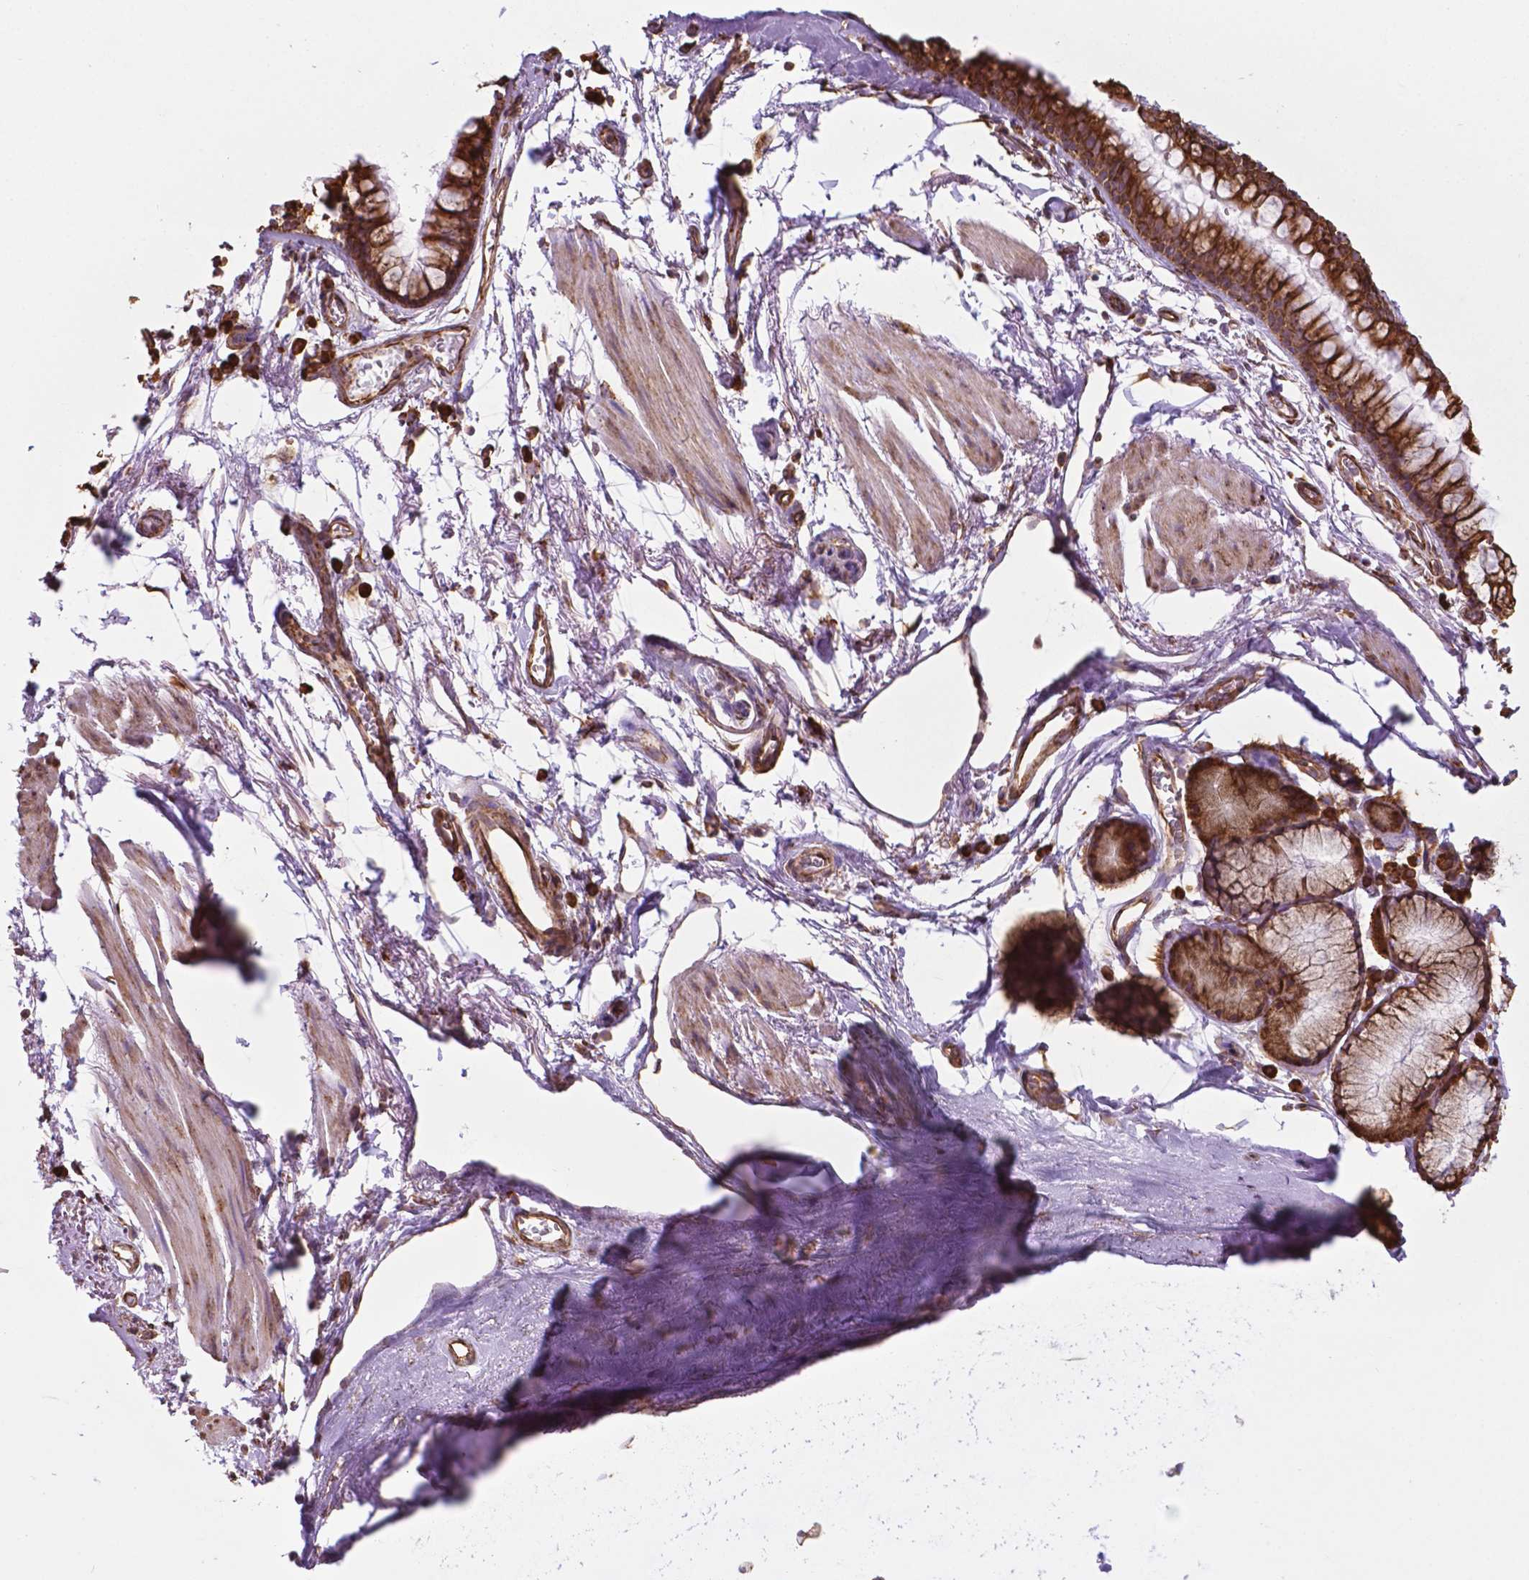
{"staining": {"intensity": "strong", "quantity": "25%-75%", "location": "cytoplasmic/membranous"}, "tissue": "adipose tissue", "cell_type": "Adipocytes", "image_type": "normal", "snomed": [{"axis": "morphology", "description": "Normal tissue, NOS"}, {"axis": "topography", "description": "Cartilage tissue"}, {"axis": "topography", "description": "Bronchus"}], "caption": "Immunohistochemical staining of normal human adipose tissue displays 25%-75% levels of strong cytoplasmic/membranous protein positivity in about 25%-75% of adipocytes.", "gene": "RPL29", "patient": {"sex": "female", "age": 79}}